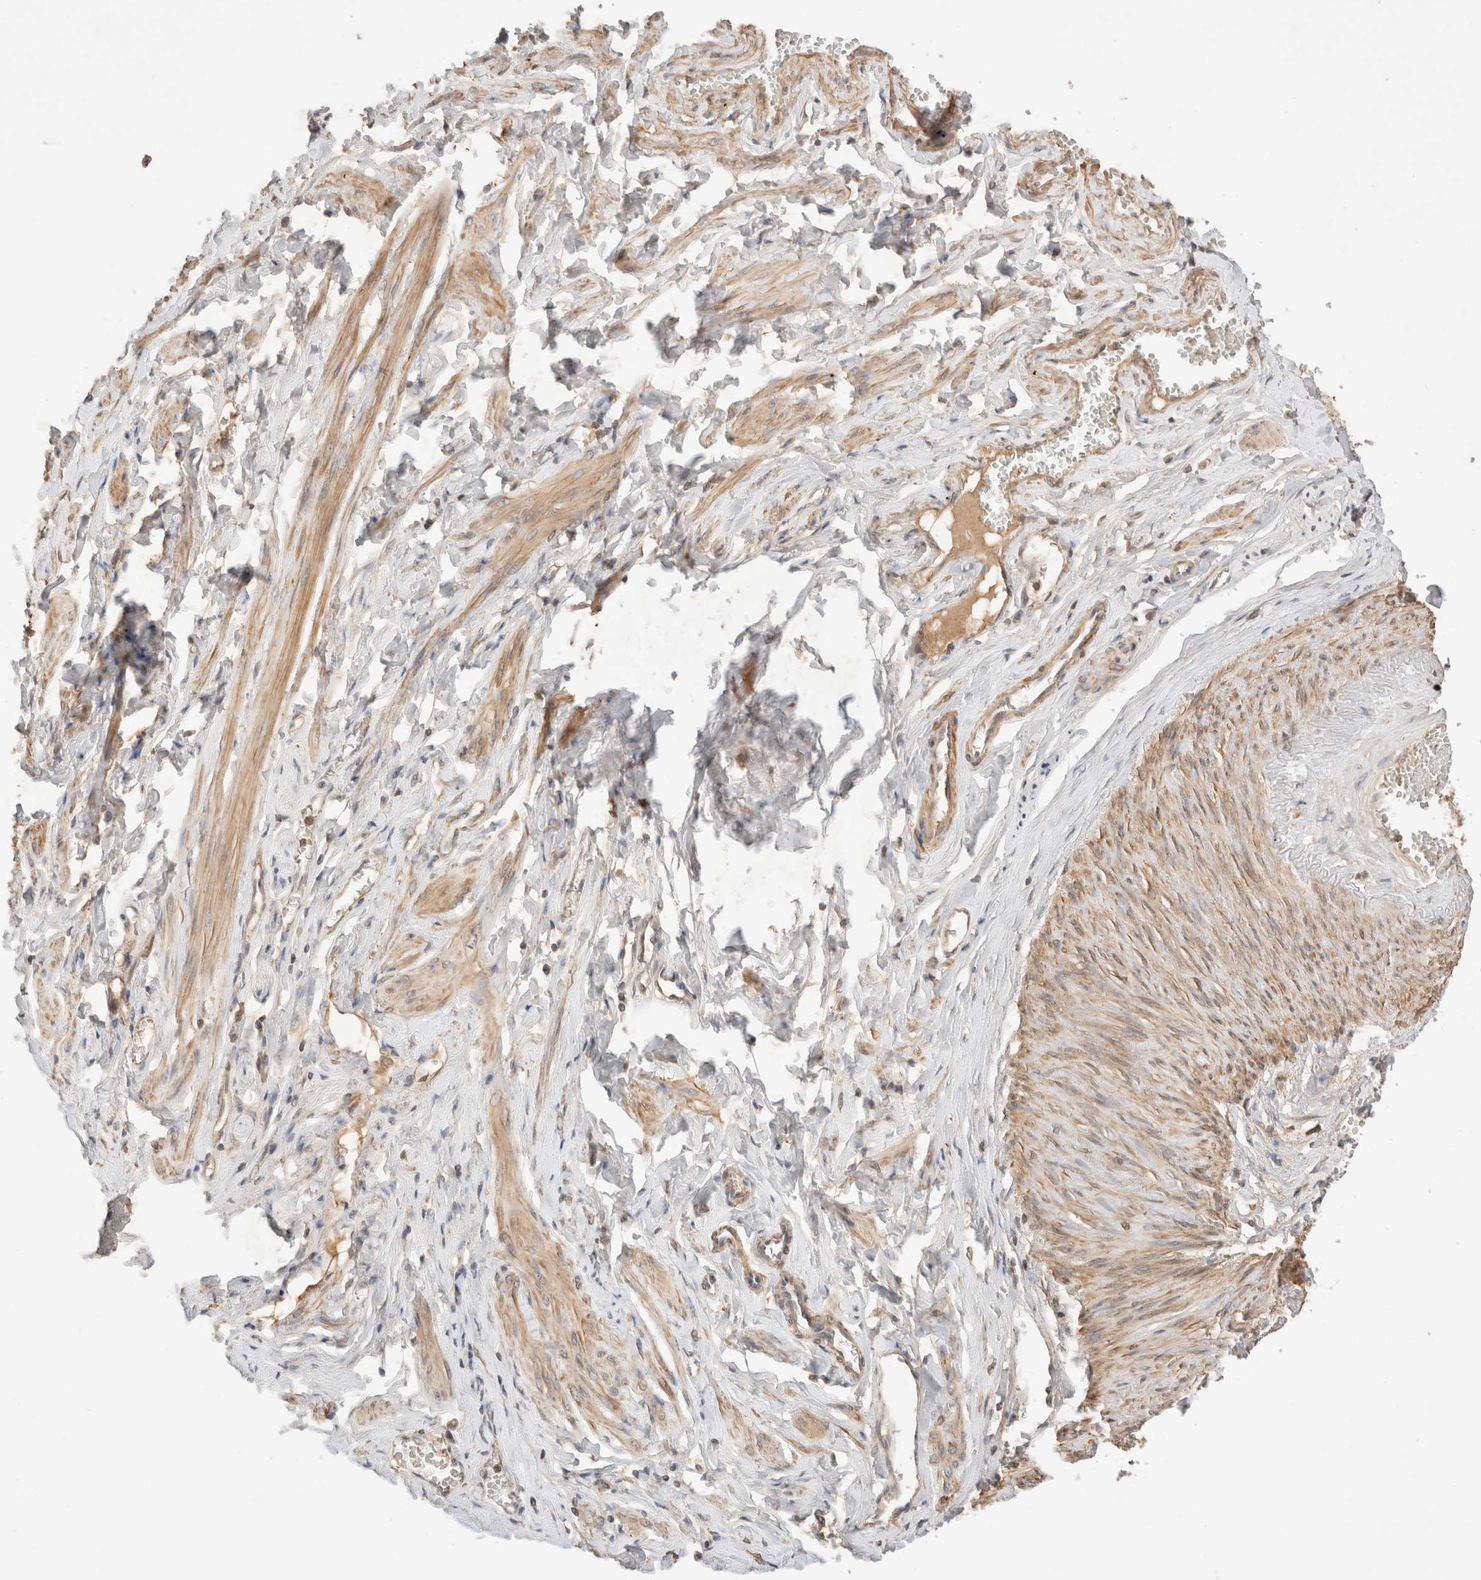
{"staining": {"intensity": "moderate", "quantity": ">75%", "location": "cytoplasmic/membranous"}, "tissue": "soft tissue", "cell_type": "Fibroblasts", "image_type": "normal", "snomed": [{"axis": "morphology", "description": "Normal tissue, NOS"}, {"axis": "topography", "description": "Vascular tissue"}, {"axis": "topography", "description": "Fallopian tube"}, {"axis": "topography", "description": "Ovary"}], "caption": "This micrograph exhibits immunohistochemistry staining of unremarkable human soft tissue, with medium moderate cytoplasmic/membranous expression in about >75% of fibroblasts.", "gene": "CARNMT1", "patient": {"sex": "female", "age": 67}}